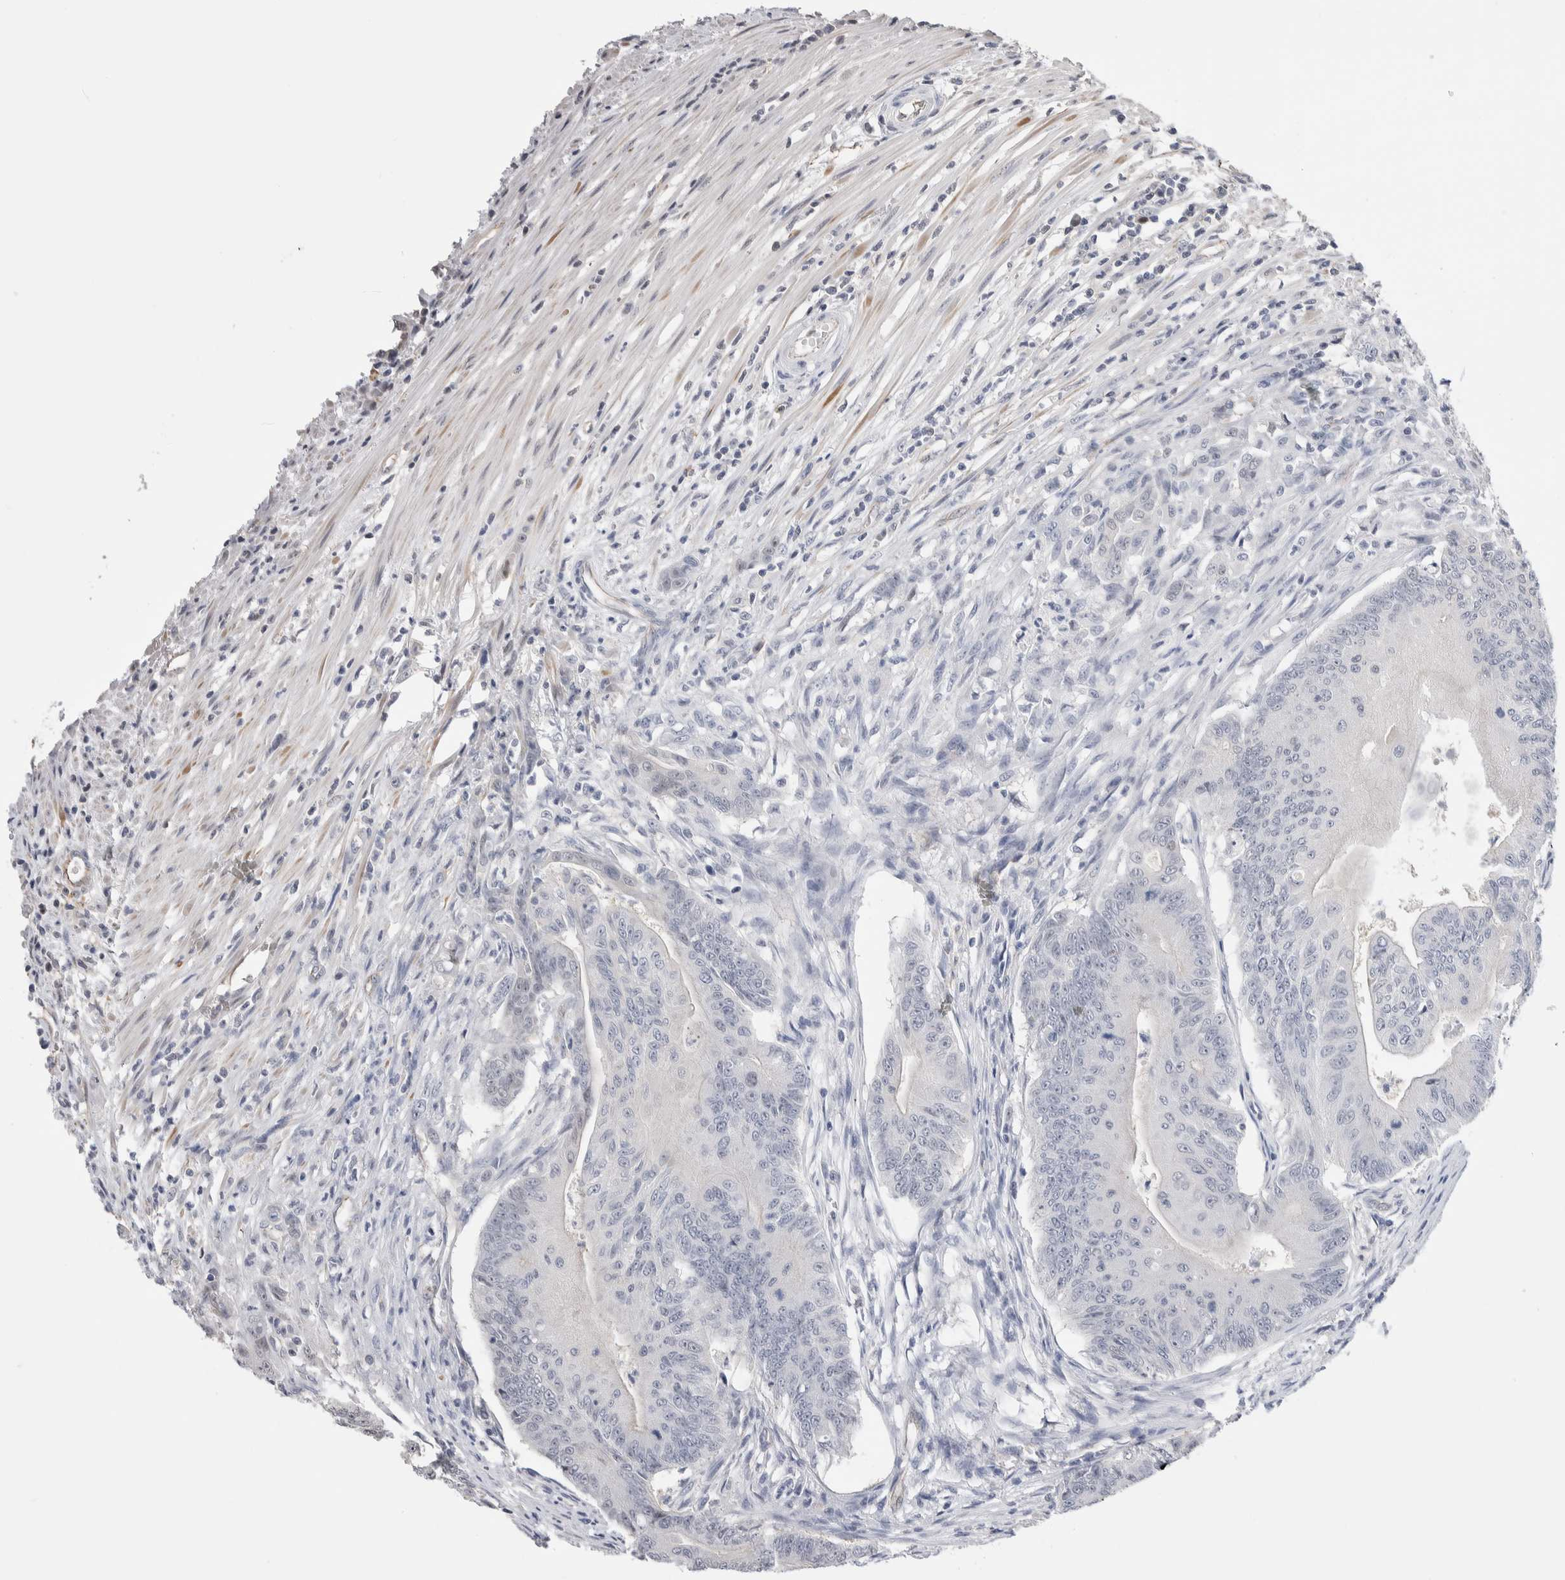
{"staining": {"intensity": "negative", "quantity": "none", "location": "none"}, "tissue": "colorectal cancer", "cell_type": "Tumor cells", "image_type": "cancer", "snomed": [{"axis": "morphology", "description": "Adenoma, NOS"}, {"axis": "morphology", "description": "Adenocarcinoma, NOS"}, {"axis": "topography", "description": "Colon"}], "caption": "Tumor cells show no significant protein staining in colorectal cancer.", "gene": "ZBTB49", "patient": {"sex": "male", "age": 79}}